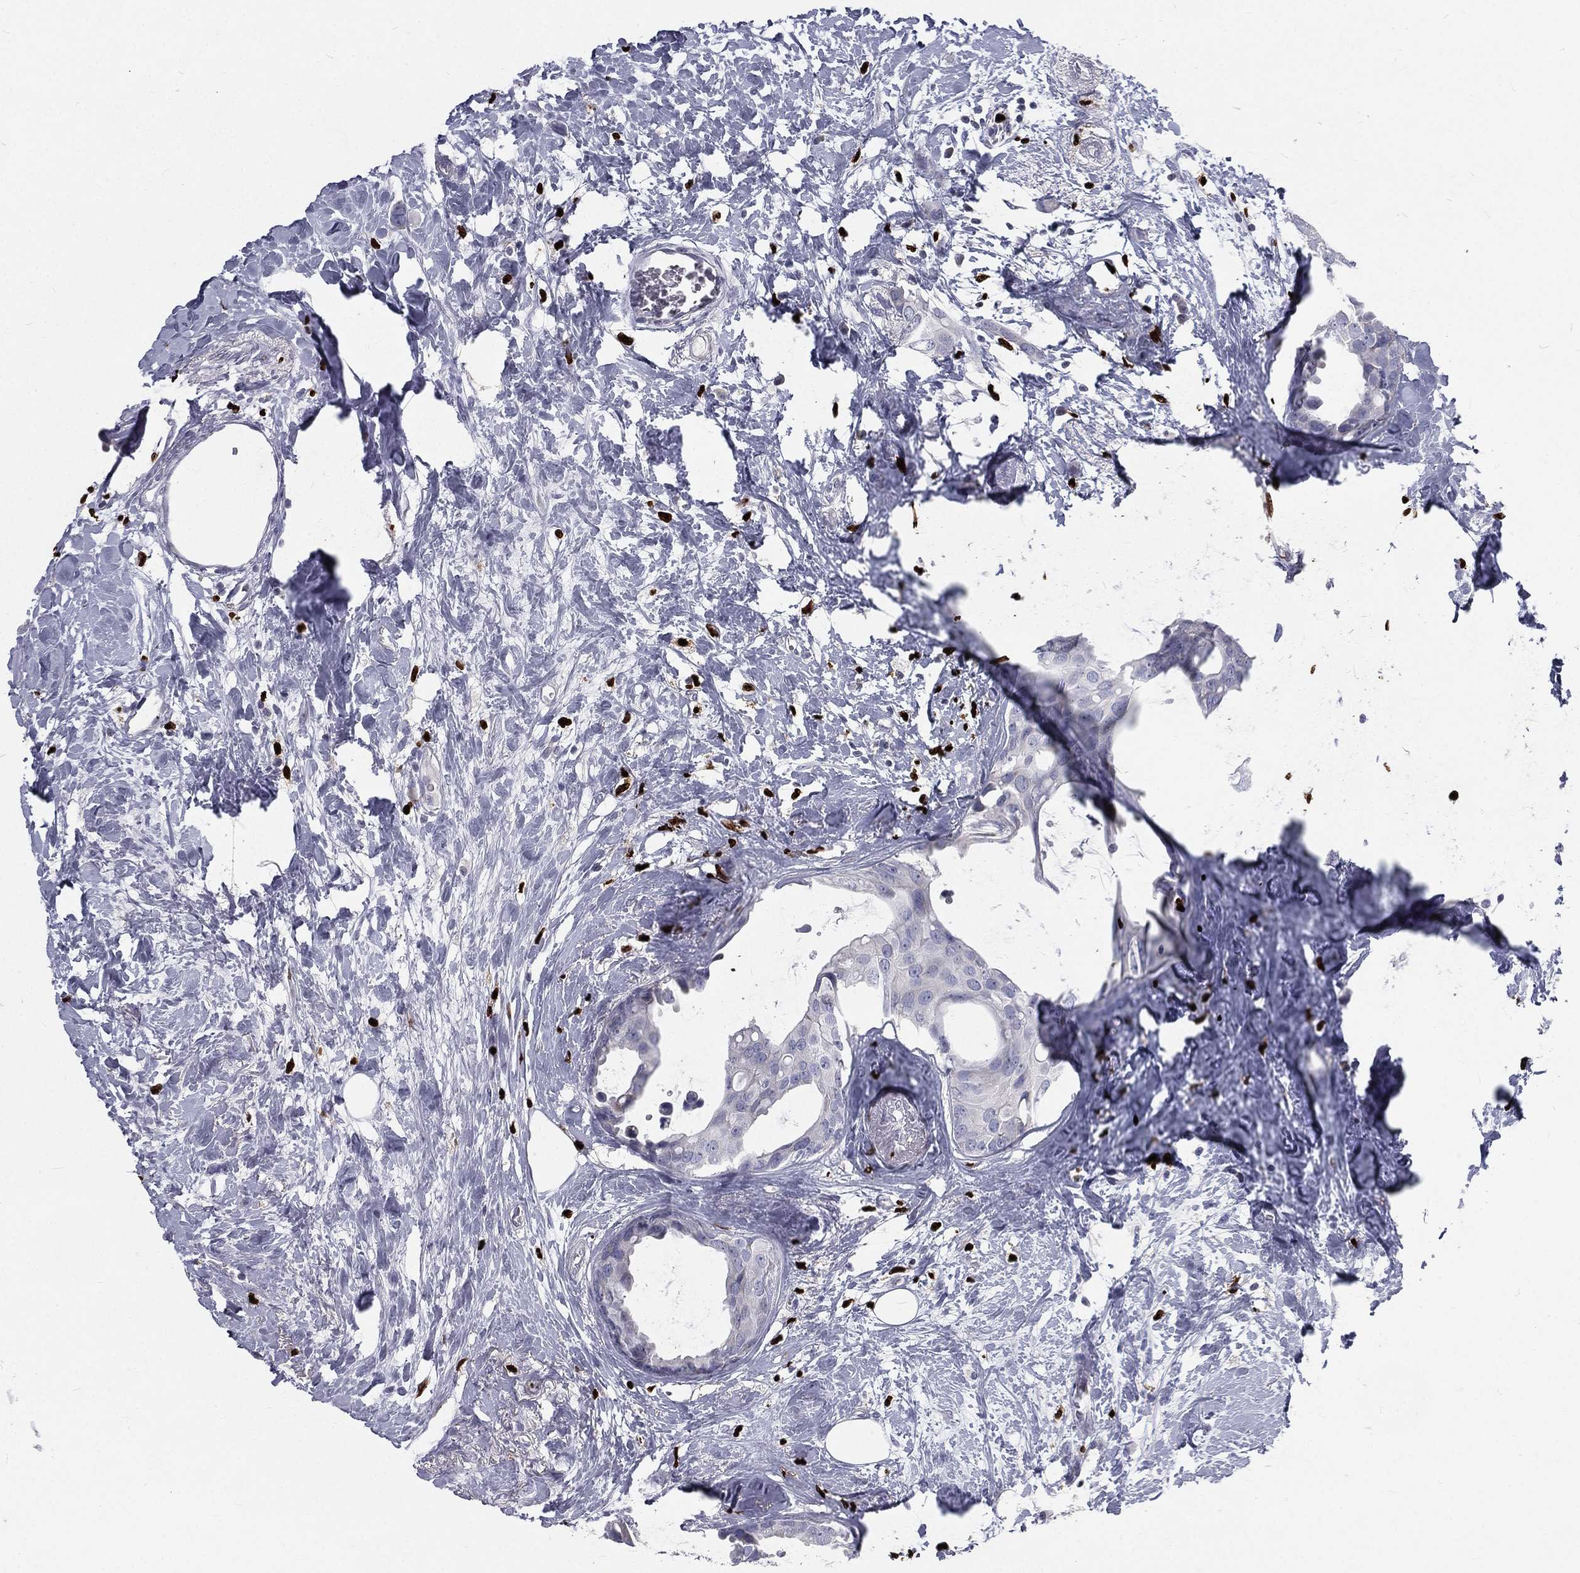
{"staining": {"intensity": "negative", "quantity": "none", "location": "none"}, "tissue": "breast cancer", "cell_type": "Tumor cells", "image_type": "cancer", "snomed": [{"axis": "morphology", "description": "Duct carcinoma"}, {"axis": "topography", "description": "Breast"}], "caption": "An IHC histopathology image of infiltrating ductal carcinoma (breast) is shown. There is no staining in tumor cells of infiltrating ductal carcinoma (breast).", "gene": "MNDA", "patient": {"sex": "female", "age": 45}}